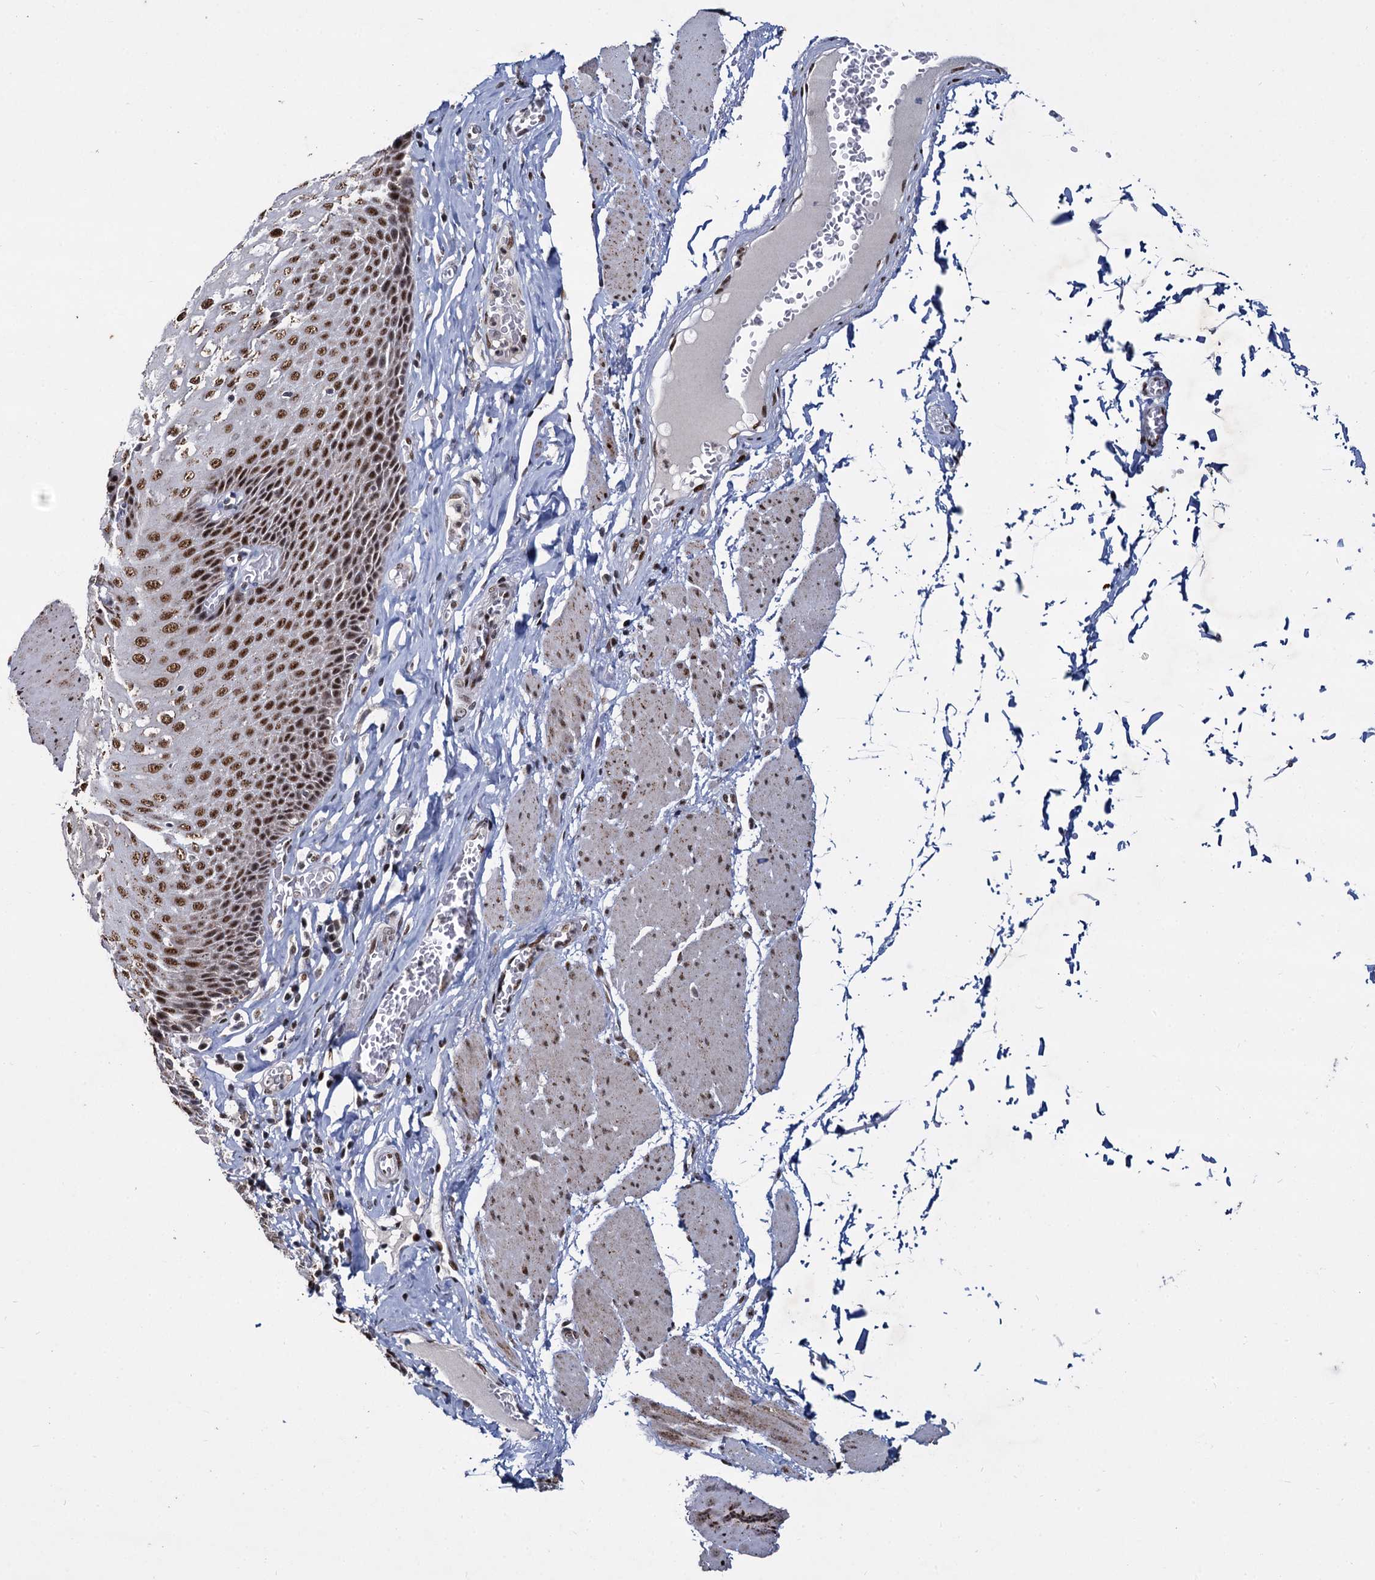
{"staining": {"intensity": "moderate", "quantity": ">75%", "location": "nuclear"}, "tissue": "esophagus", "cell_type": "Squamous epithelial cells", "image_type": "normal", "snomed": [{"axis": "morphology", "description": "Normal tissue, NOS"}, {"axis": "topography", "description": "Esophagus"}], "caption": "Moderate nuclear staining for a protein is identified in about >75% of squamous epithelial cells of unremarkable esophagus using immunohistochemistry (IHC).", "gene": "RPUSD4", "patient": {"sex": "male", "age": 60}}